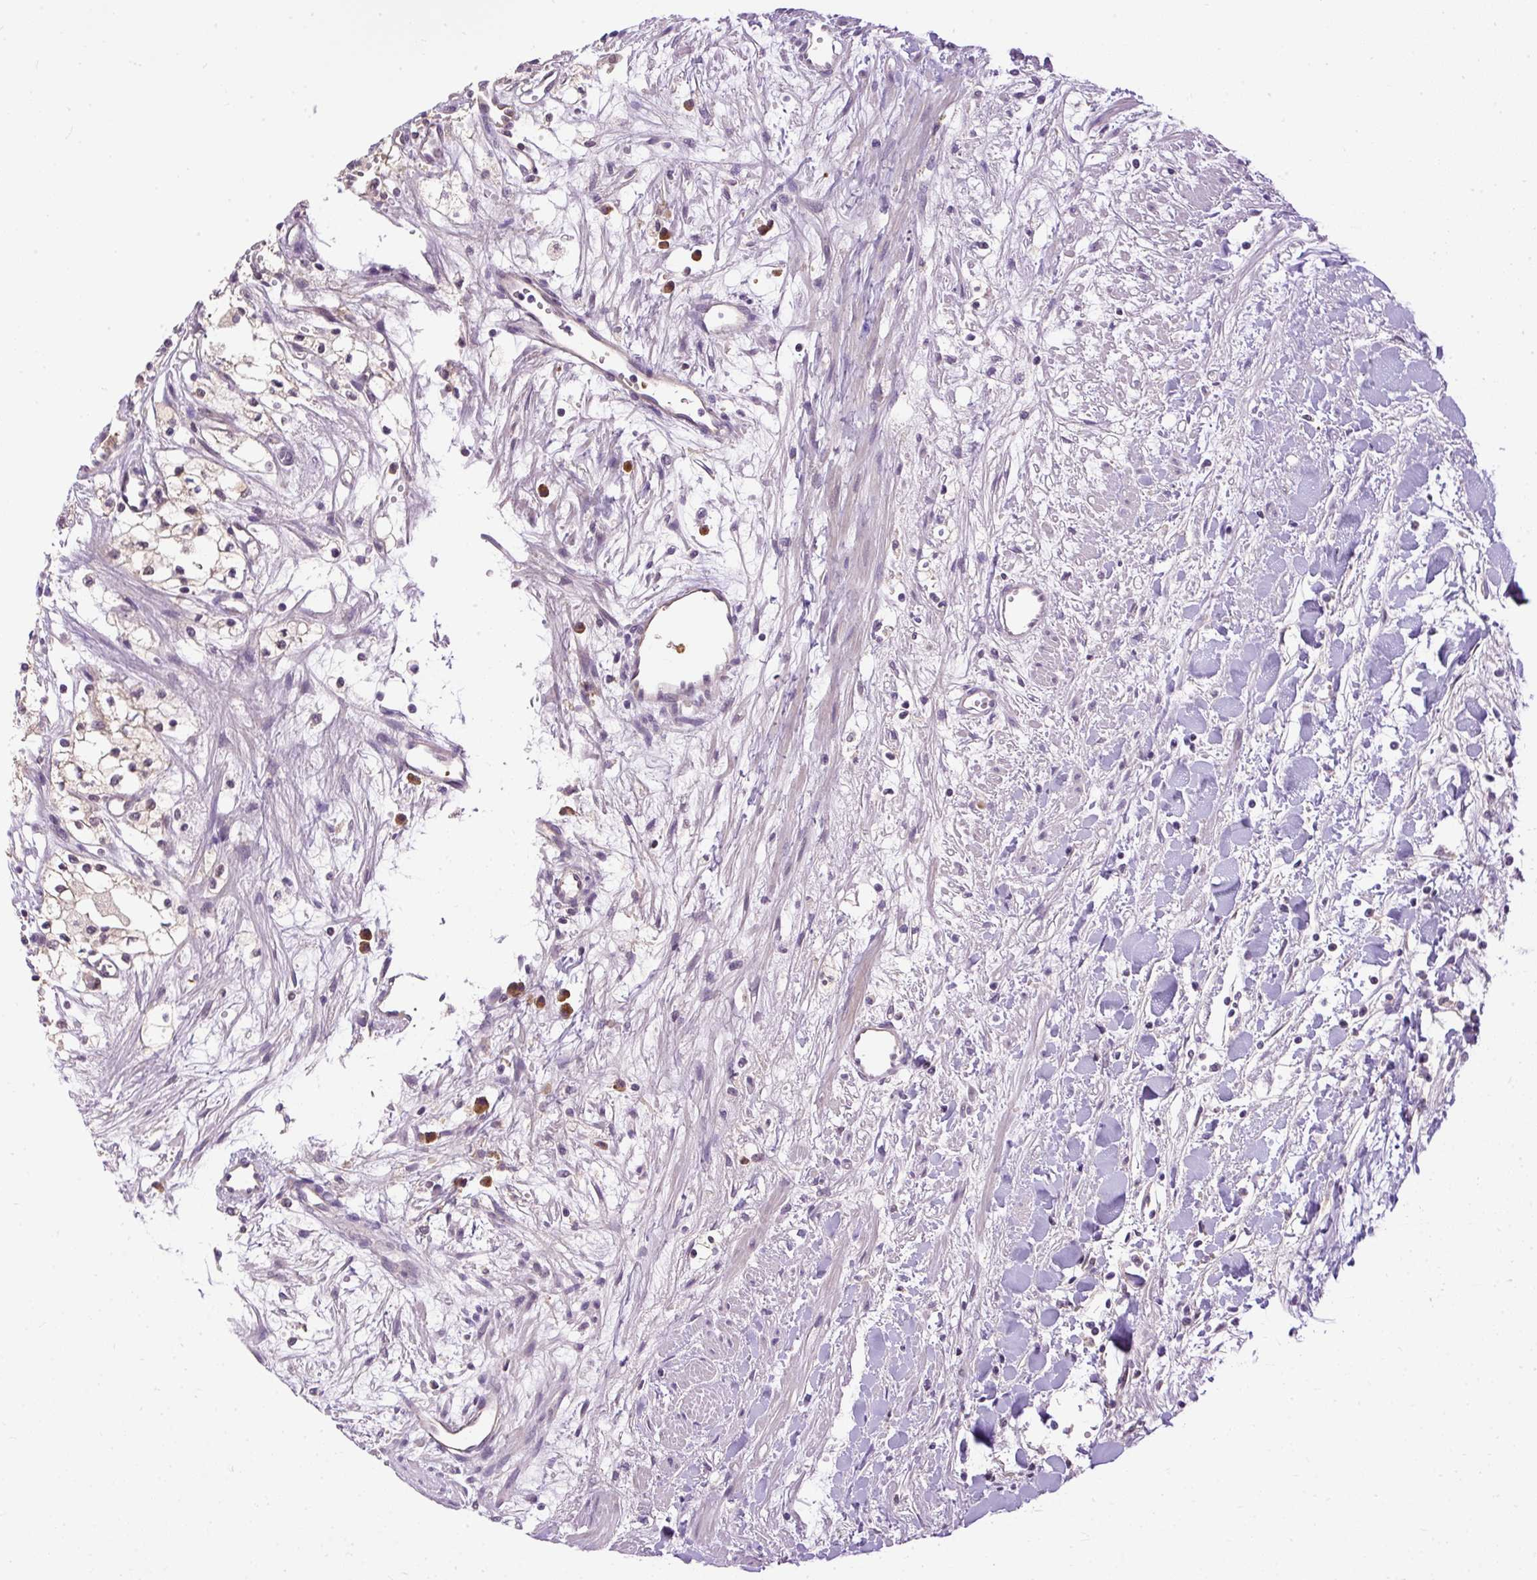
{"staining": {"intensity": "weak", "quantity": ">75%", "location": "cytoplasmic/membranous"}, "tissue": "renal cancer", "cell_type": "Tumor cells", "image_type": "cancer", "snomed": [{"axis": "morphology", "description": "Adenocarcinoma, NOS"}, {"axis": "topography", "description": "Kidney"}], "caption": "A high-resolution photomicrograph shows immunohistochemistry staining of renal cancer (adenocarcinoma), which reveals weak cytoplasmic/membranous expression in about >75% of tumor cells.", "gene": "CTTNBP2", "patient": {"sex": "male", "age": 59}}